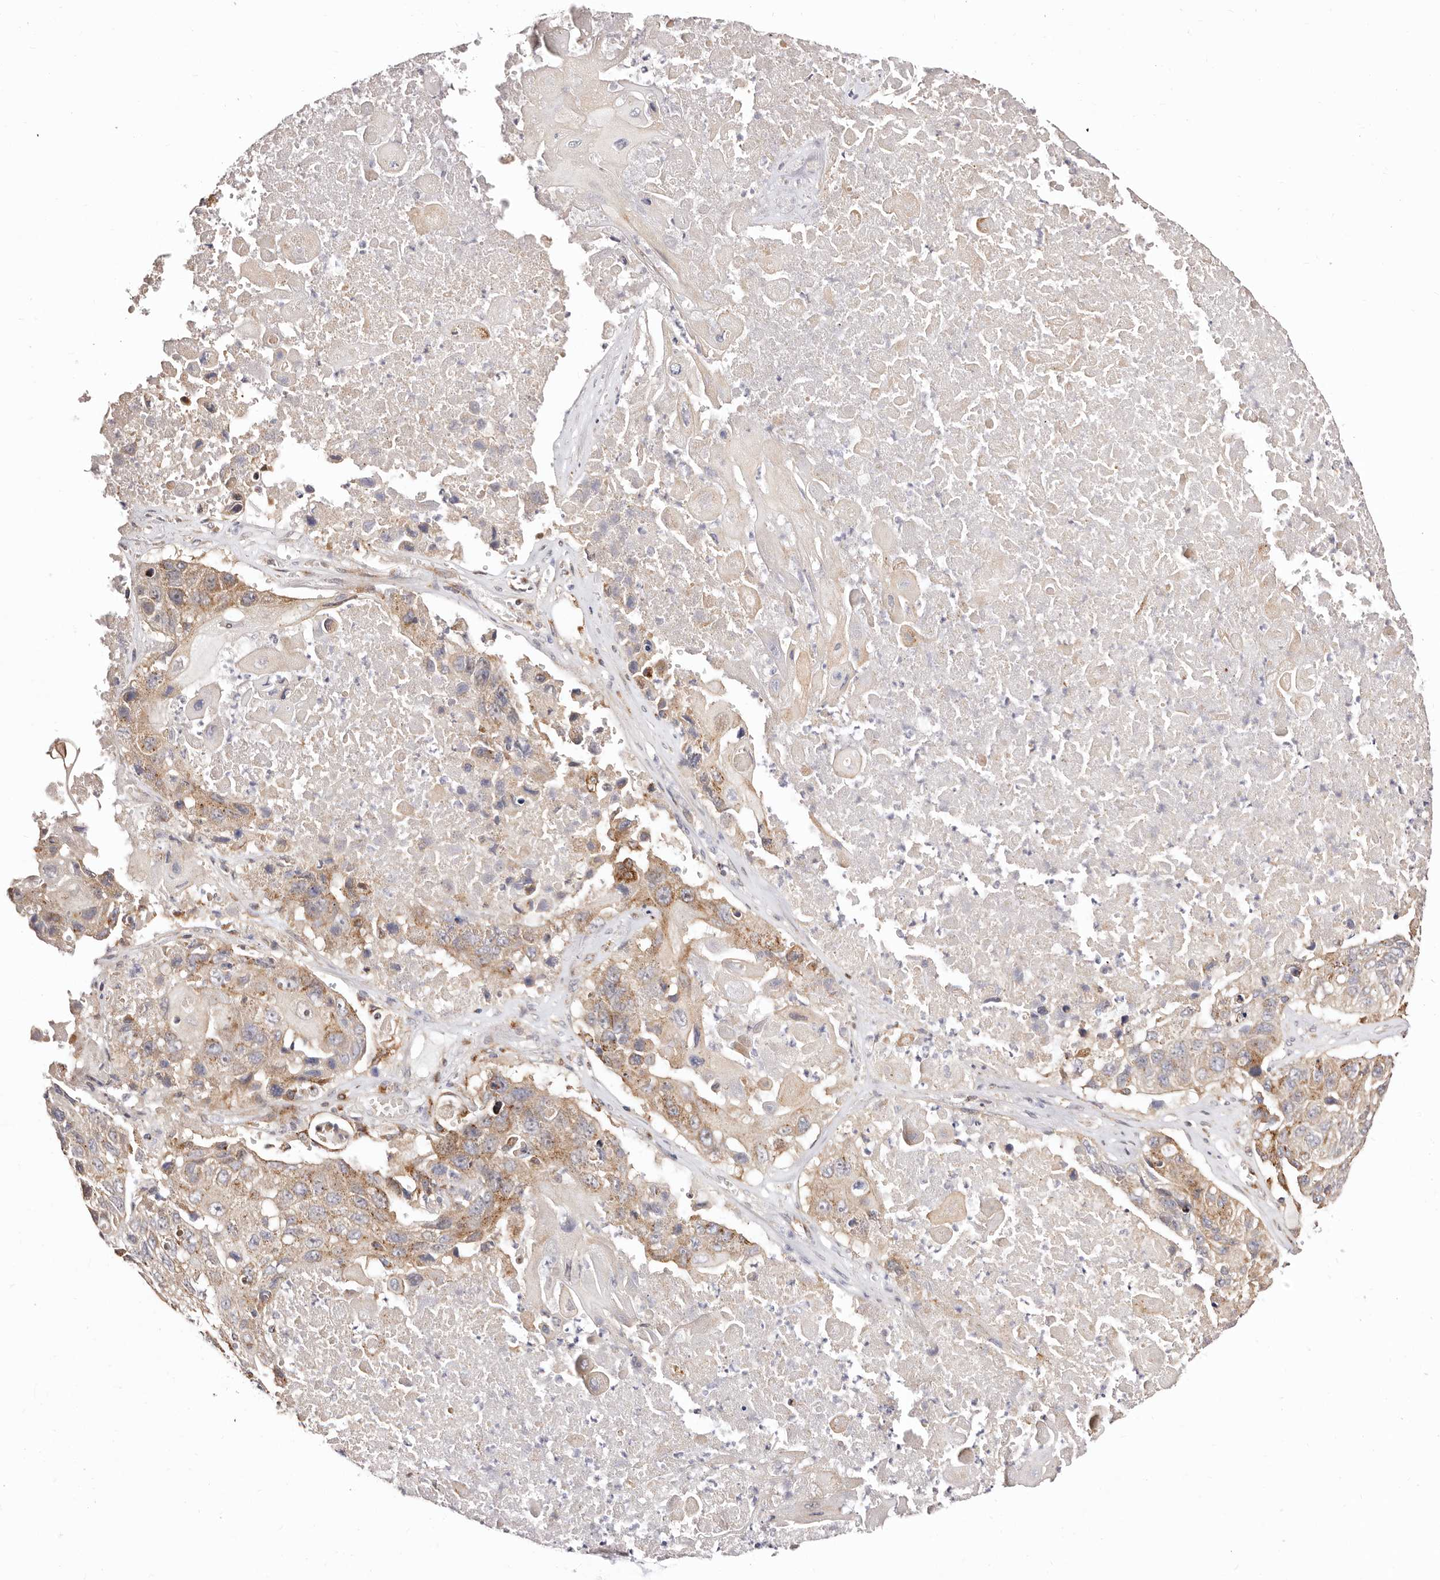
{"staining": {"intensity": "moderate", "quantity": "25%-75%", "location": "cytoplasmic/membranous"}, "tissue": "lung cancer", "cell_type": "Tumor cells", "image_type": "cancer", "snomed": [{"axis": "morphology", "description": "Squamous cell carcinoma, NOS"}, {"axis": "topography", "description": "Lung"}], "caption": "There is medium levels of moderate cytoplasmic/membranous staining in tumor cells of lung cancer (squamous cell carcinoma), as demonstrated by immunohistochemical staining (brown color).", "gene": "MAPK6", "patient": {"sex": "male", "age": 61}}